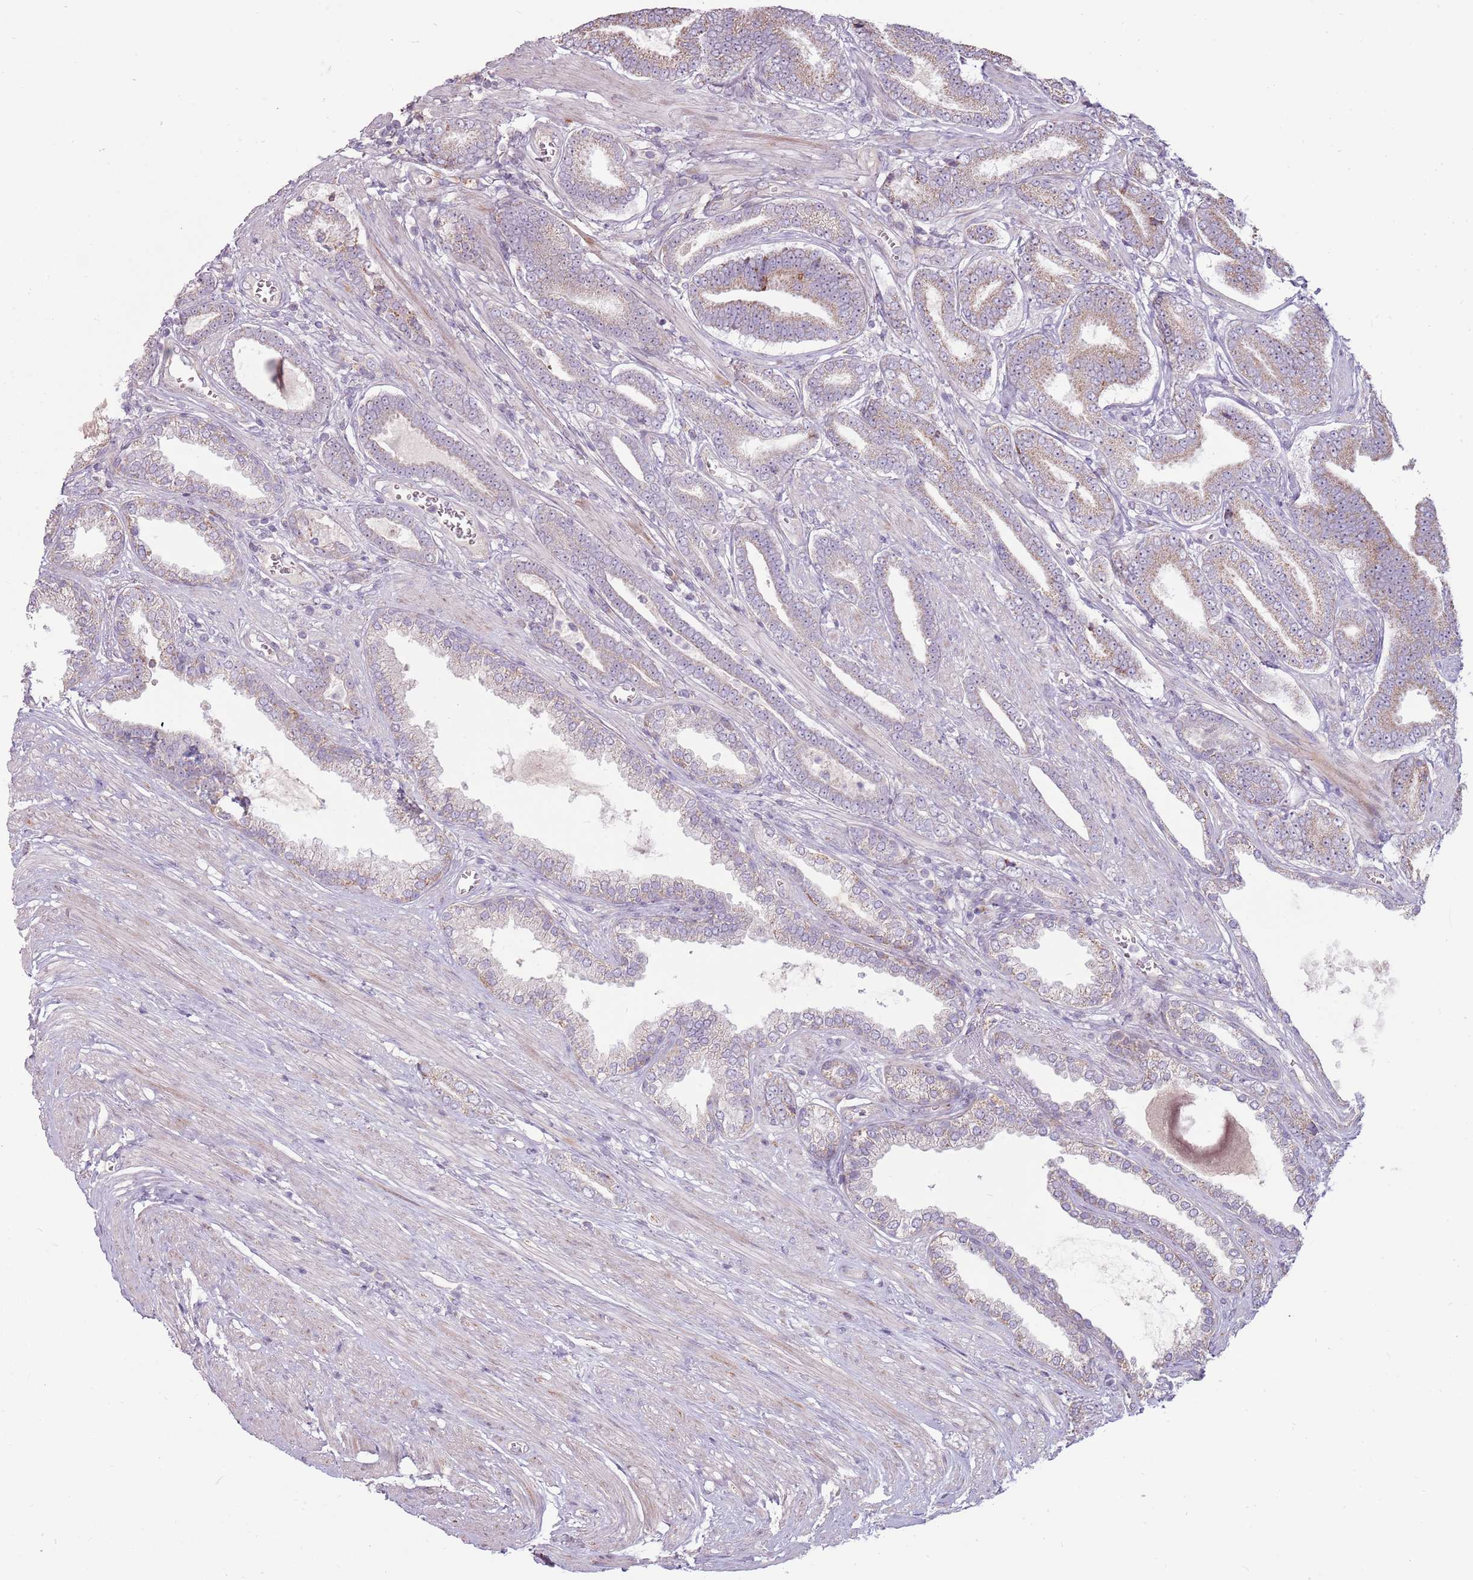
{"staining": {"intensity": "weak", "quantity": ">75%", "location": "cytoplasmic/membranous"}, "tissue": "prostate cancer", "cell_type": "Tumor cells", "image_type": "cancer", "snomed": [{"axis": "morphology", "description": "Adenocarcinoma, NOS"}, {"axis": "topography", "description": "Prostate and seminal vesicle, NOS"}], "caption": "IHC (DAB) staining of prostate cancer (adenocarcinoma) exhibits weak cytoplasmic/membranous protein positivity in approximately >75% of tumor cells.", "gene": "ZNF530", "patient": {"sex": "male", "age": 76}}